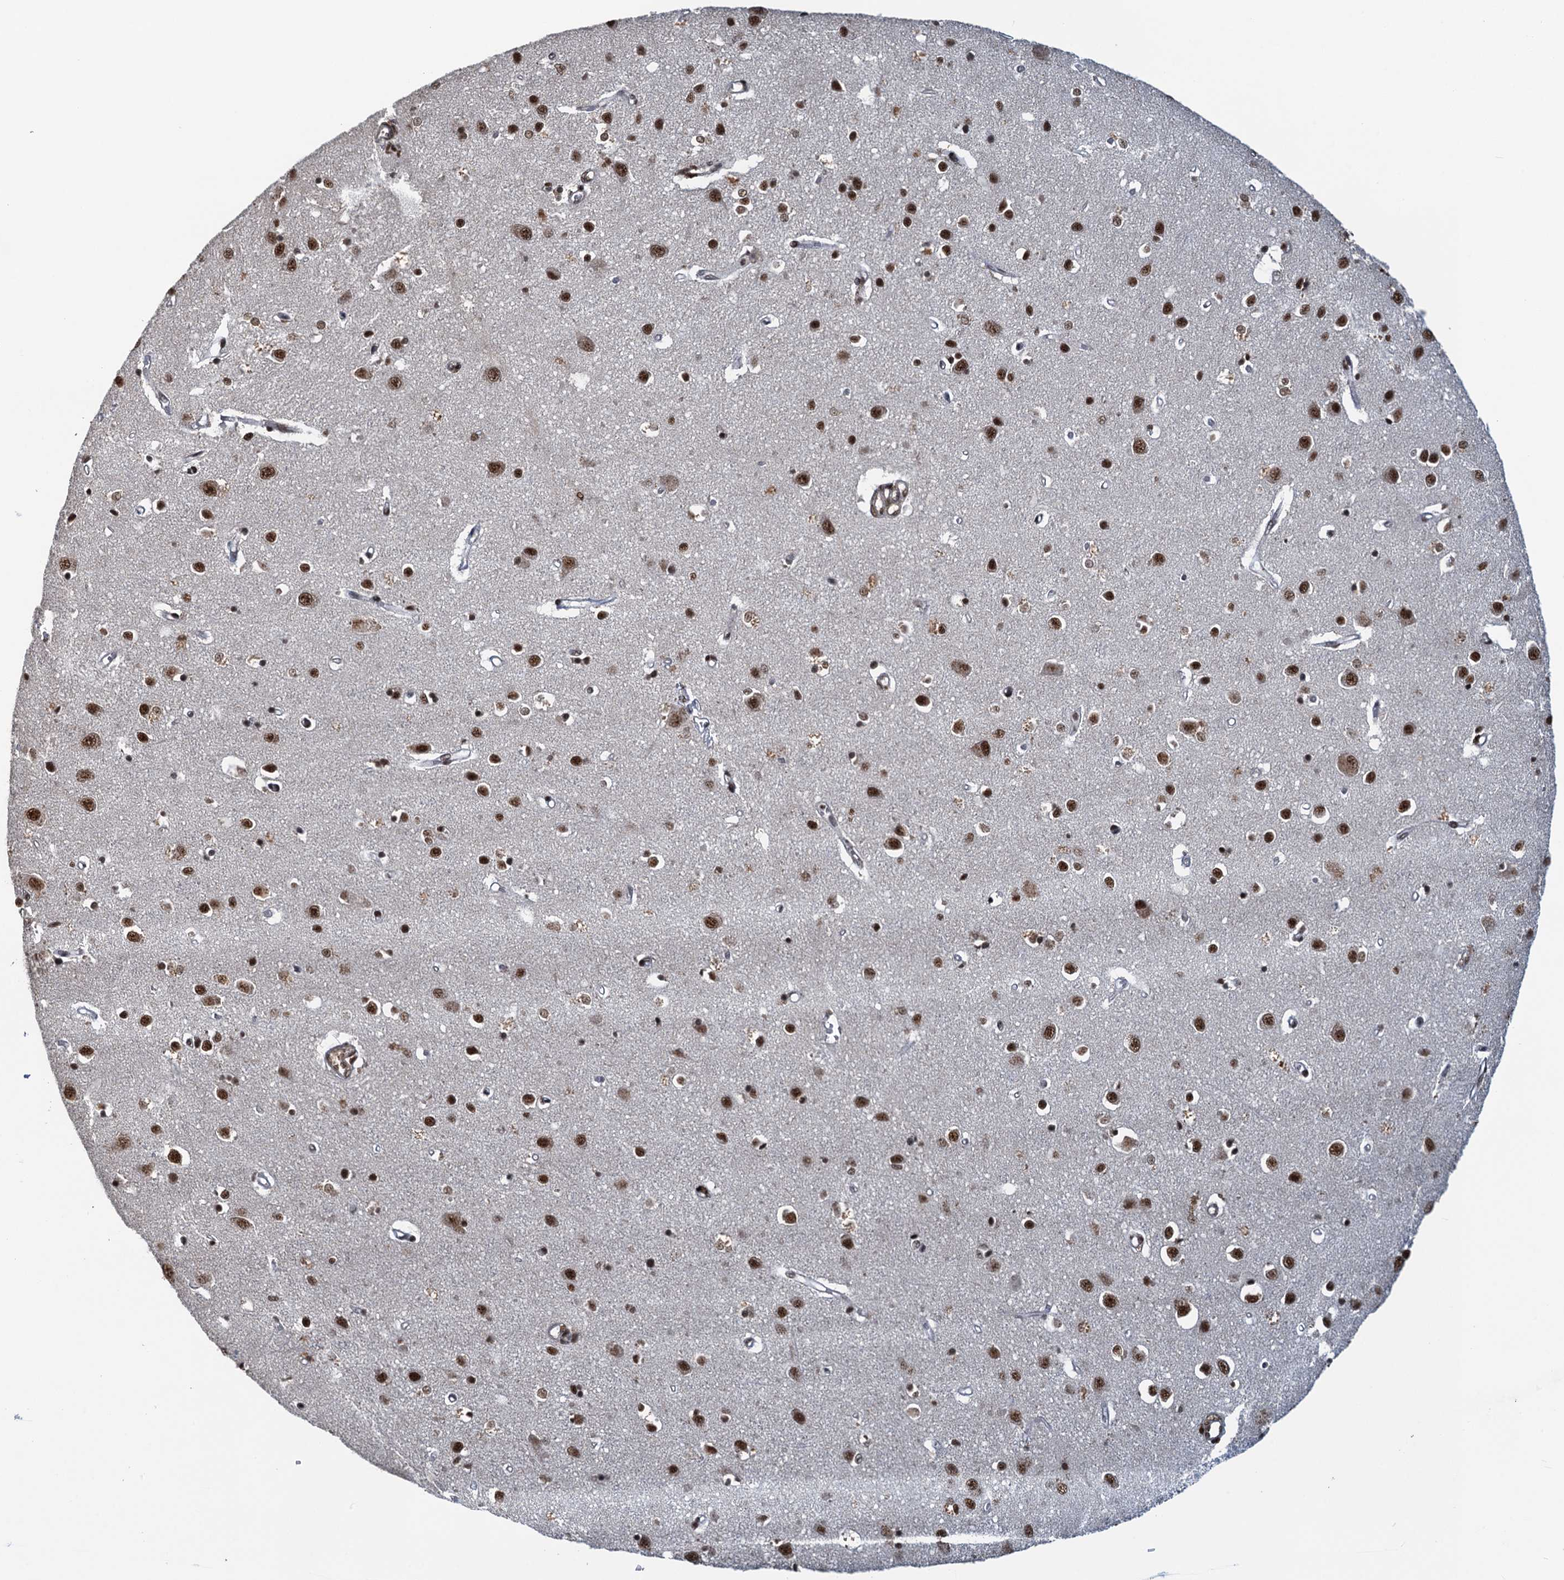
{"staining": {"intensity": "moderate", "quantity": ">75%", "location": "nuclear"}, "tissue": "cerebral cortex", "cell_type": "Endothelial cells", "image_type": "normal", "snomed": [{"axis": "morphology", "description": "Normal tissue, NOS"}, {"axis": "topography", "description": "Cerebral cortex"}], "caption": "Immunohistochemical staining of unremarkable cerebral cortex displays >75% levels of moderate nuclear protein positivity in about >75% of endothelial cells.", "gene": "ZC3H18", "patient": {"sex": "female", "age": 64}}